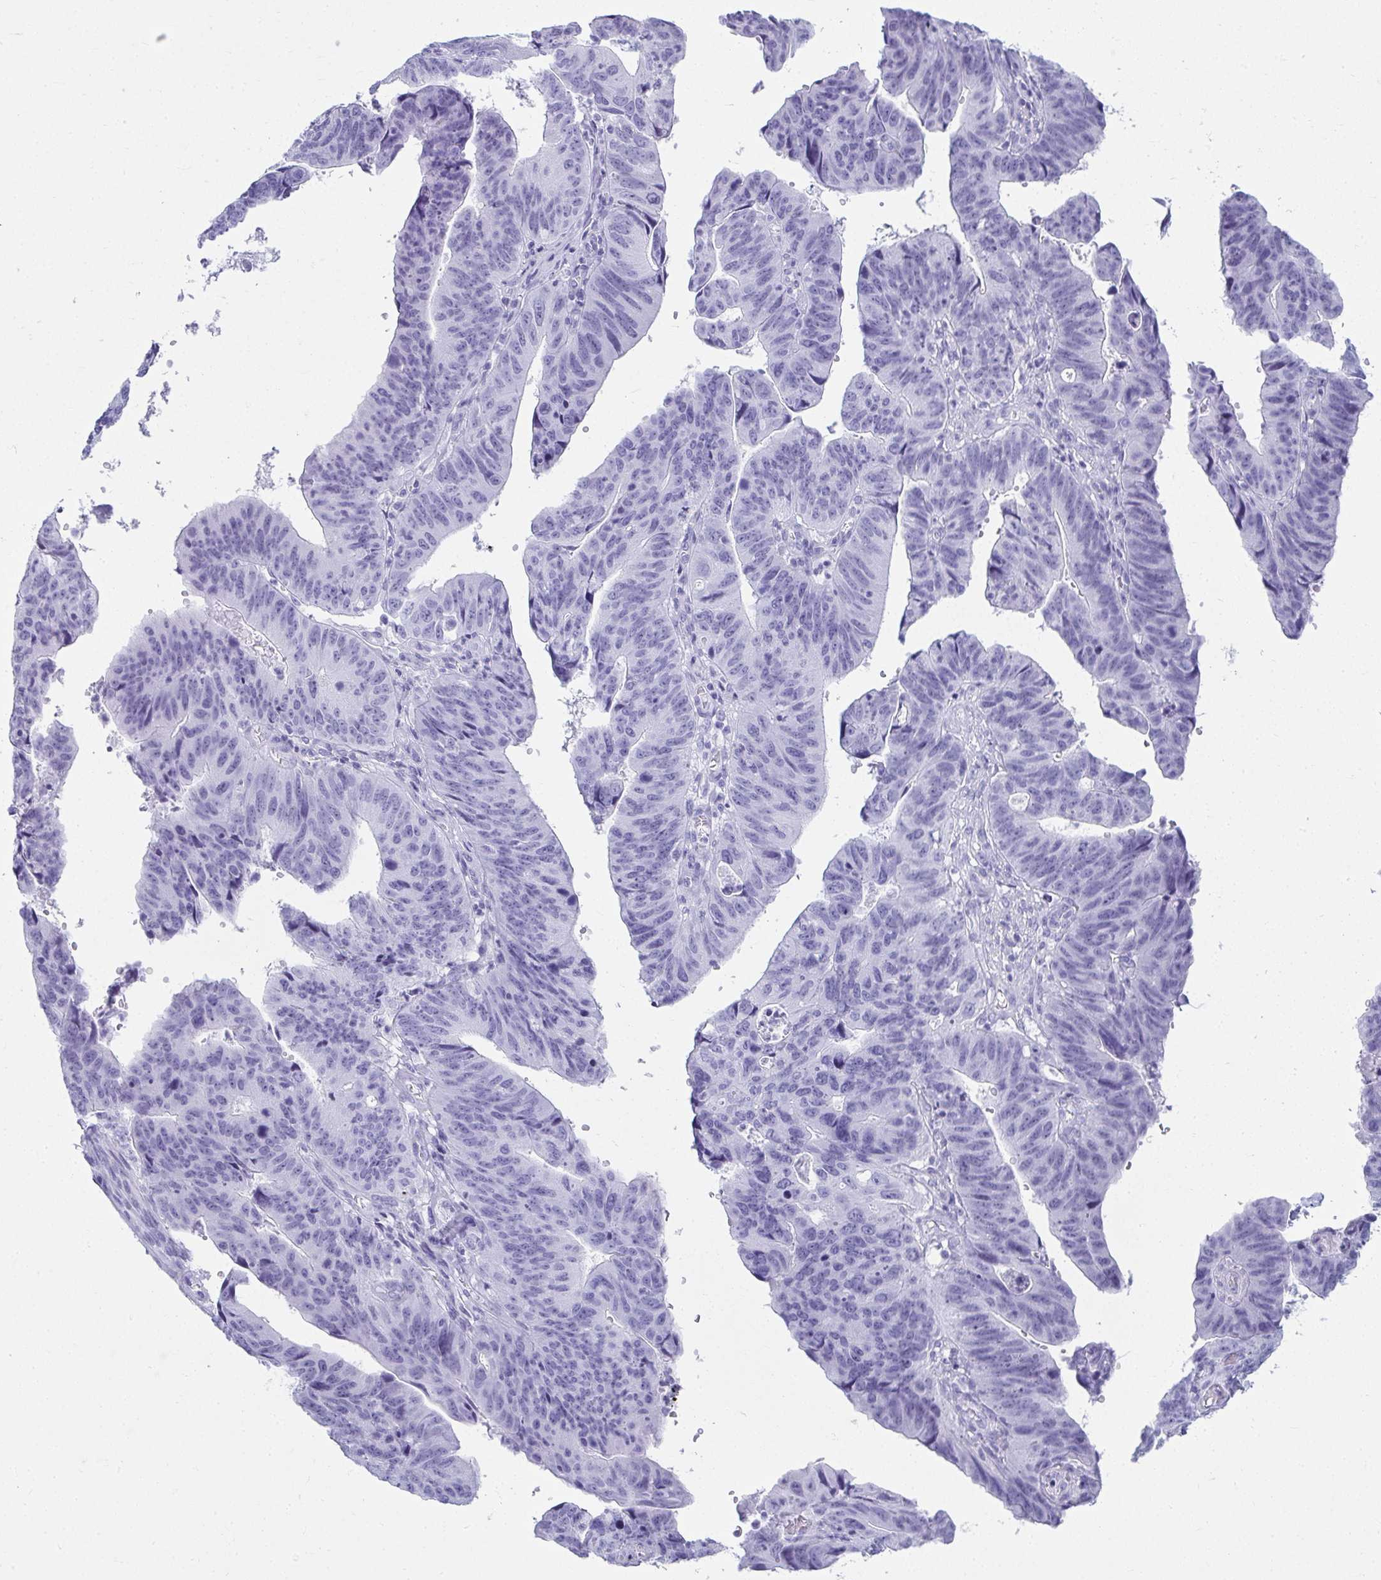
{"staining": {"intensity": "negative", "quantity": "none", "location": "none"}, "tissue": "stomach cancer", "cell_type": "Tumor cells", "image_type": "cancer", "snomed": [{"axis": "morphology", "description": "Adenocarcinoma, NOS"}, {"axis": "topography", "description": "Stomach"}], "caption": "The image displays no significant staining in tumor cells of stomach adenocarcinoma.", "gene": "CLGN", "patient": {"sex": "male", "age": 59}}